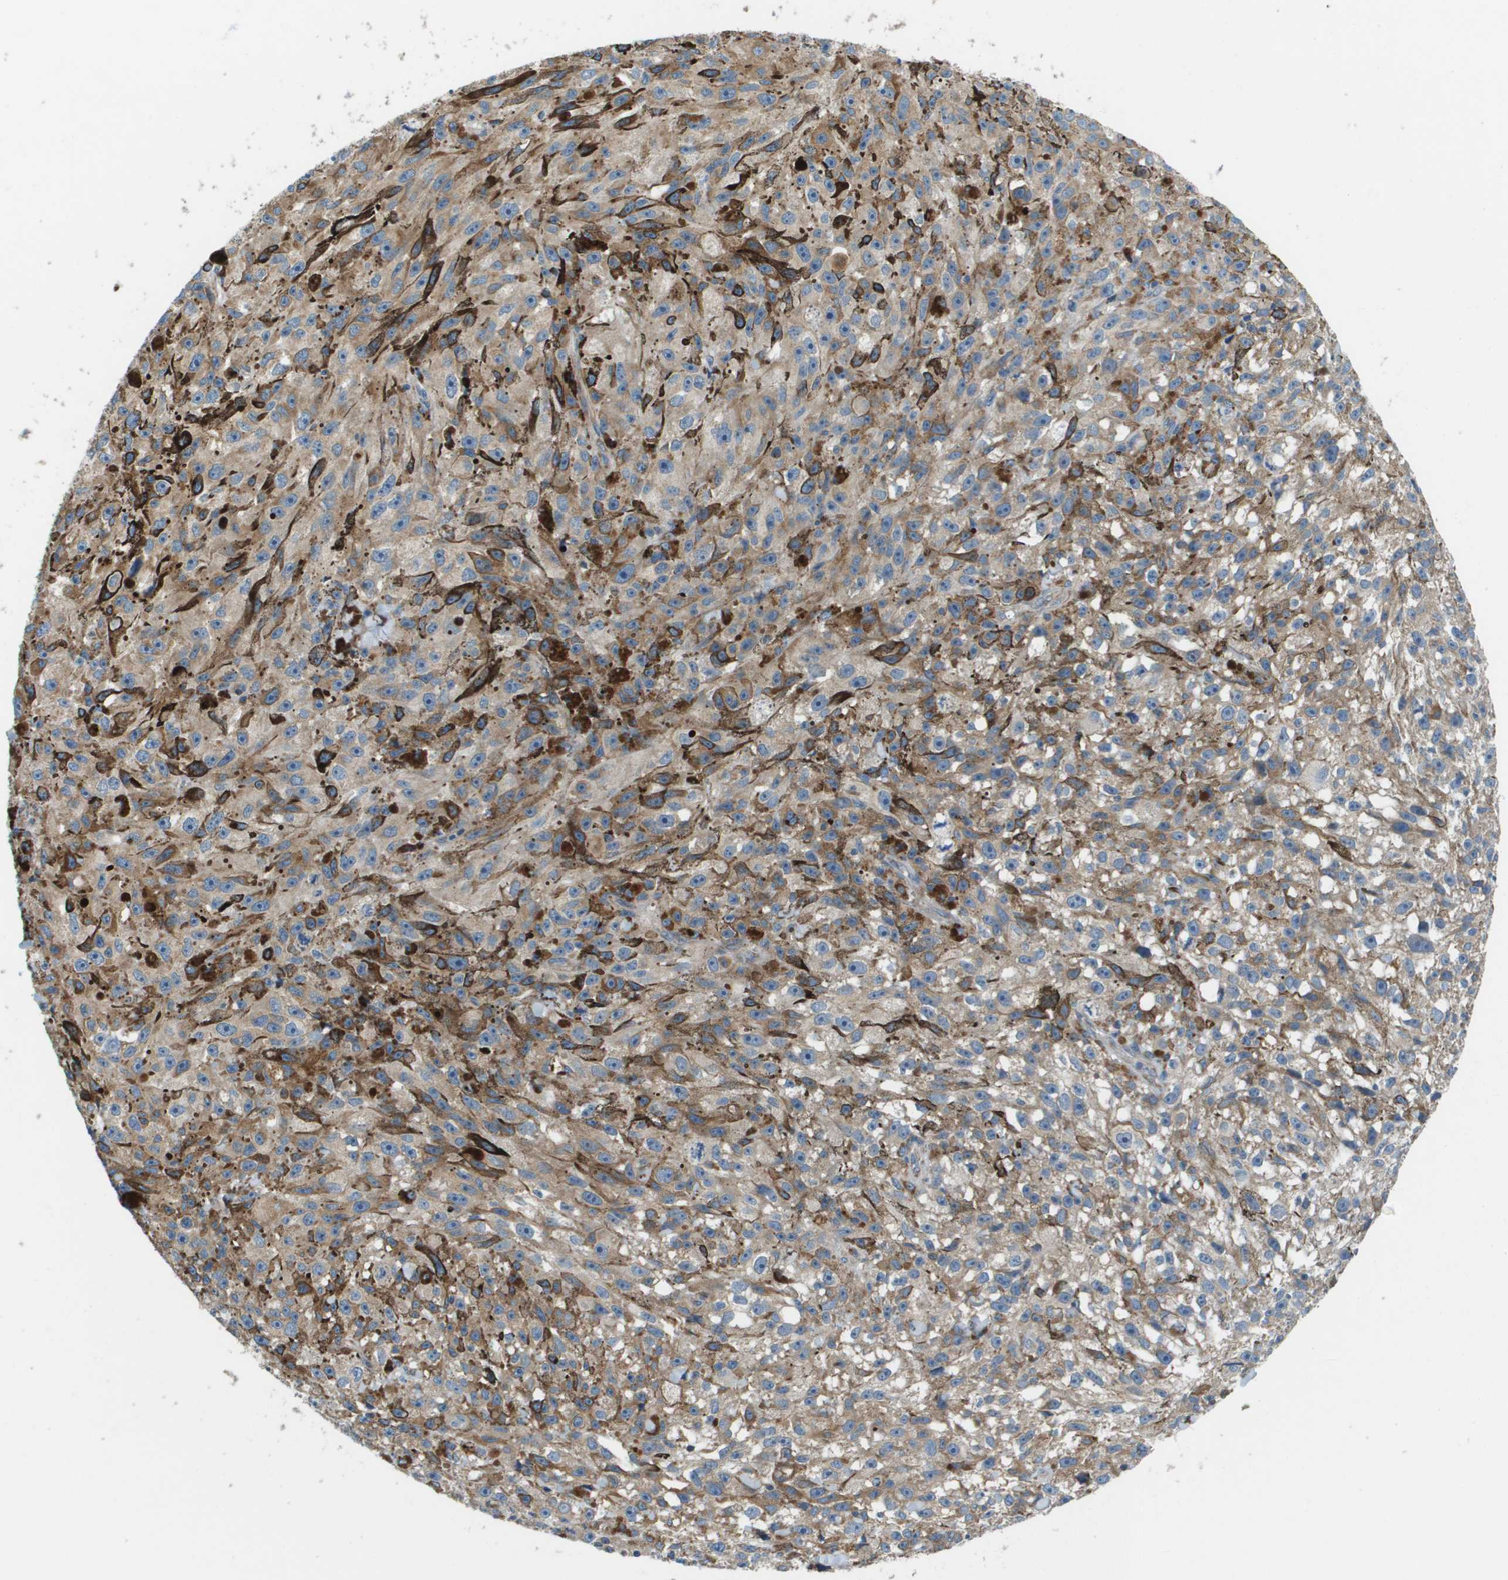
{"staining": {"intensity": "moderate", "quantity": ">75%", "location": "cytoplasmic/membranous"}, "tissue": "melanoma", "cell_type": "Tumor cells", "image_type": "cancer", "snomed": [{"axis": "morphology", "description": "Malignant melanoma, NOS"}, {"axis": "topography", "description": "Skin"}], "caption": "Malignant melanoma tissue shows moderate cytoplasmic/membranous staining in about >75% of tumor cells", "gene": "TAOK3", "patient": {"sex": "female", "age": 104}}